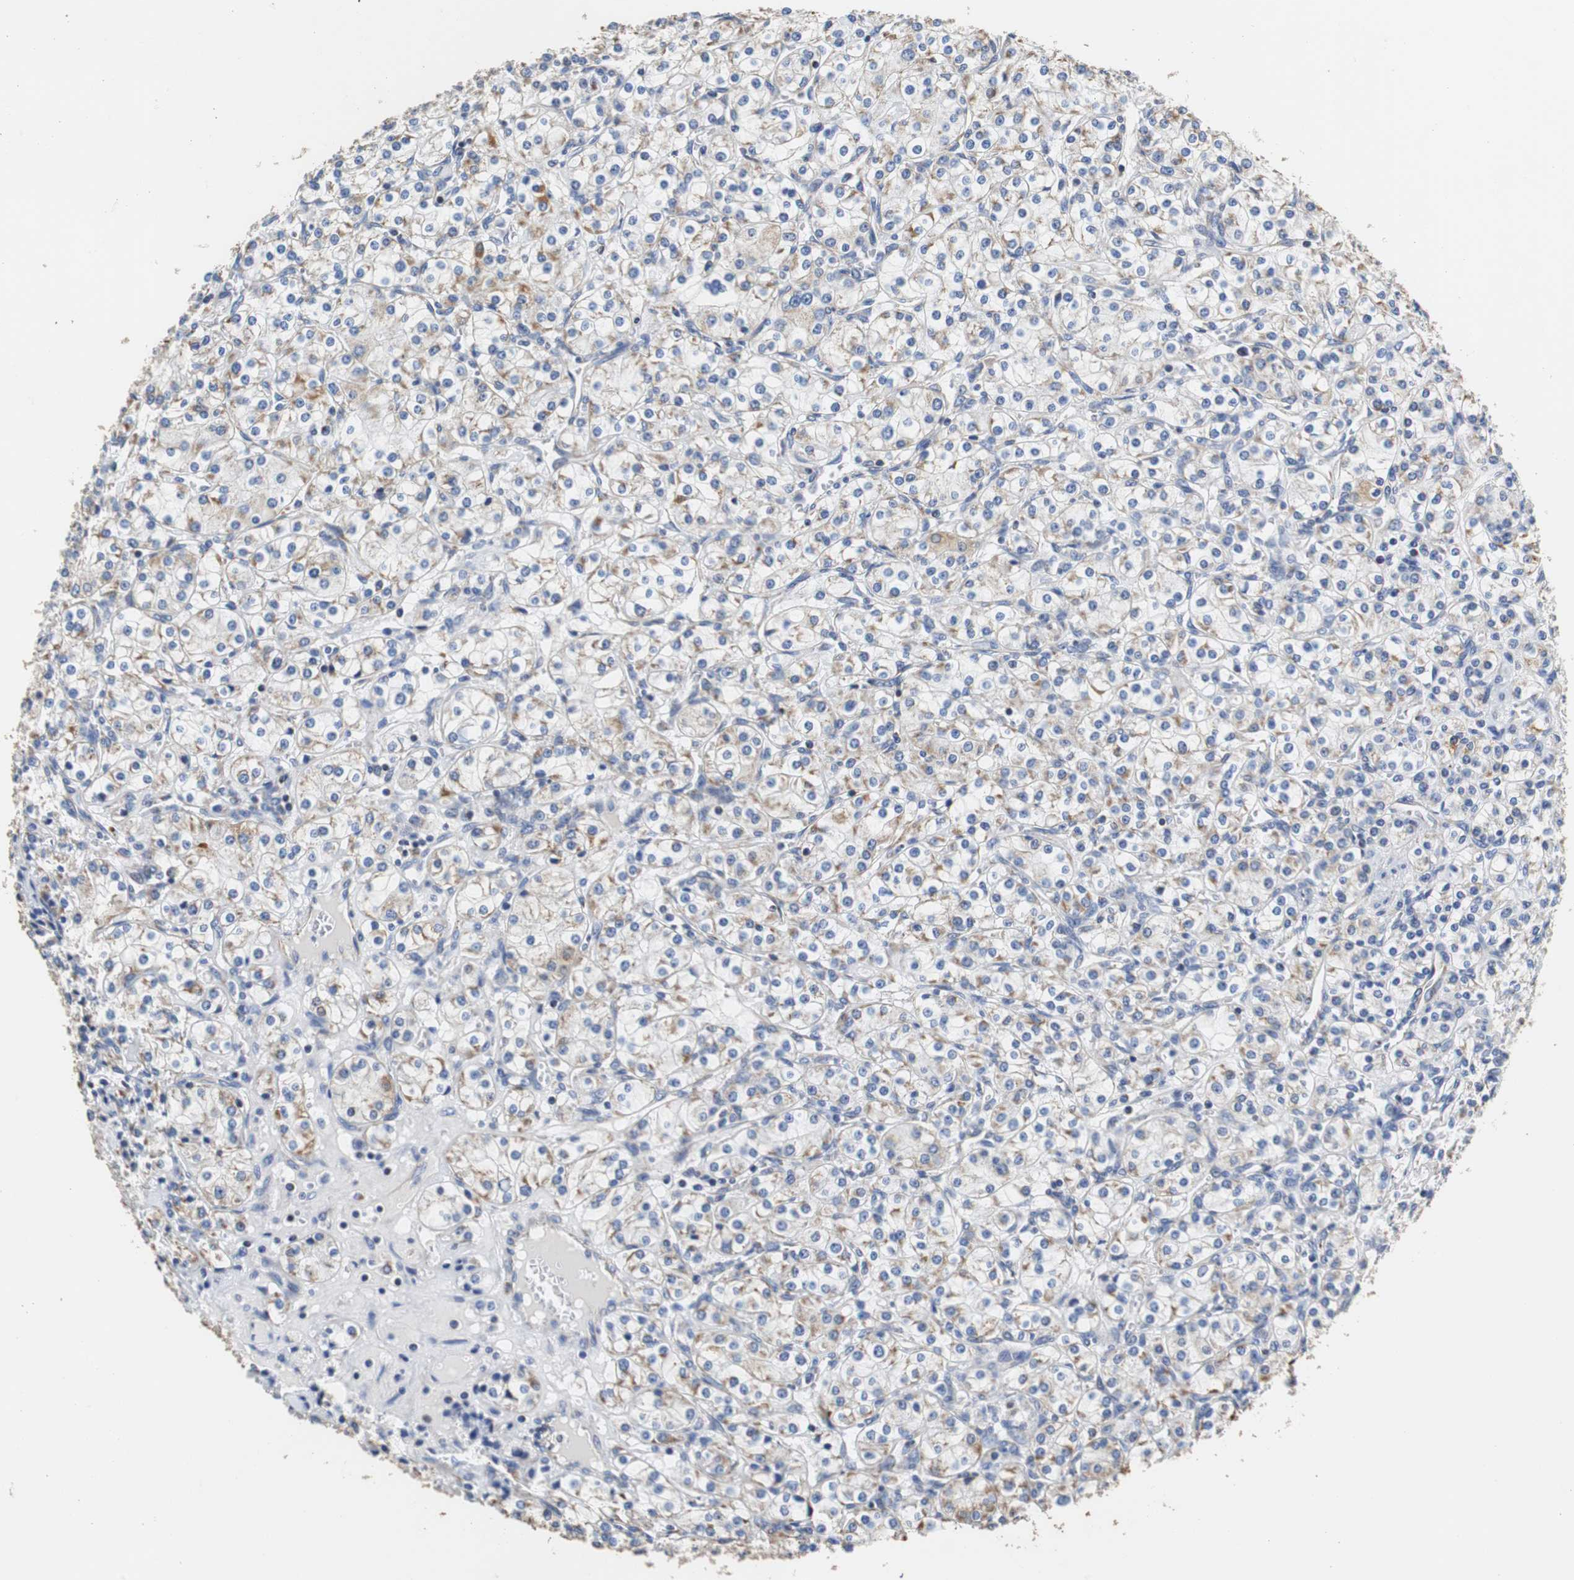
{"staining": {"intensity": "weak", "quantity": "<25%", "location": "cytoplasmic/membranous"}, "tissue": "renal cancer", "cell_type": "Tumor cells", "image_type": "cancer", "snomed": [{"axis": "morphology", "description": "Adenocarcinoma, NOS"}, {"axis": "topography", "description": "Kidney"}], "caption": "Tumor cells show no significant expression in renal cancer.", "gene": "PCK1", "patient": {"sex": "male", "age": 77}}